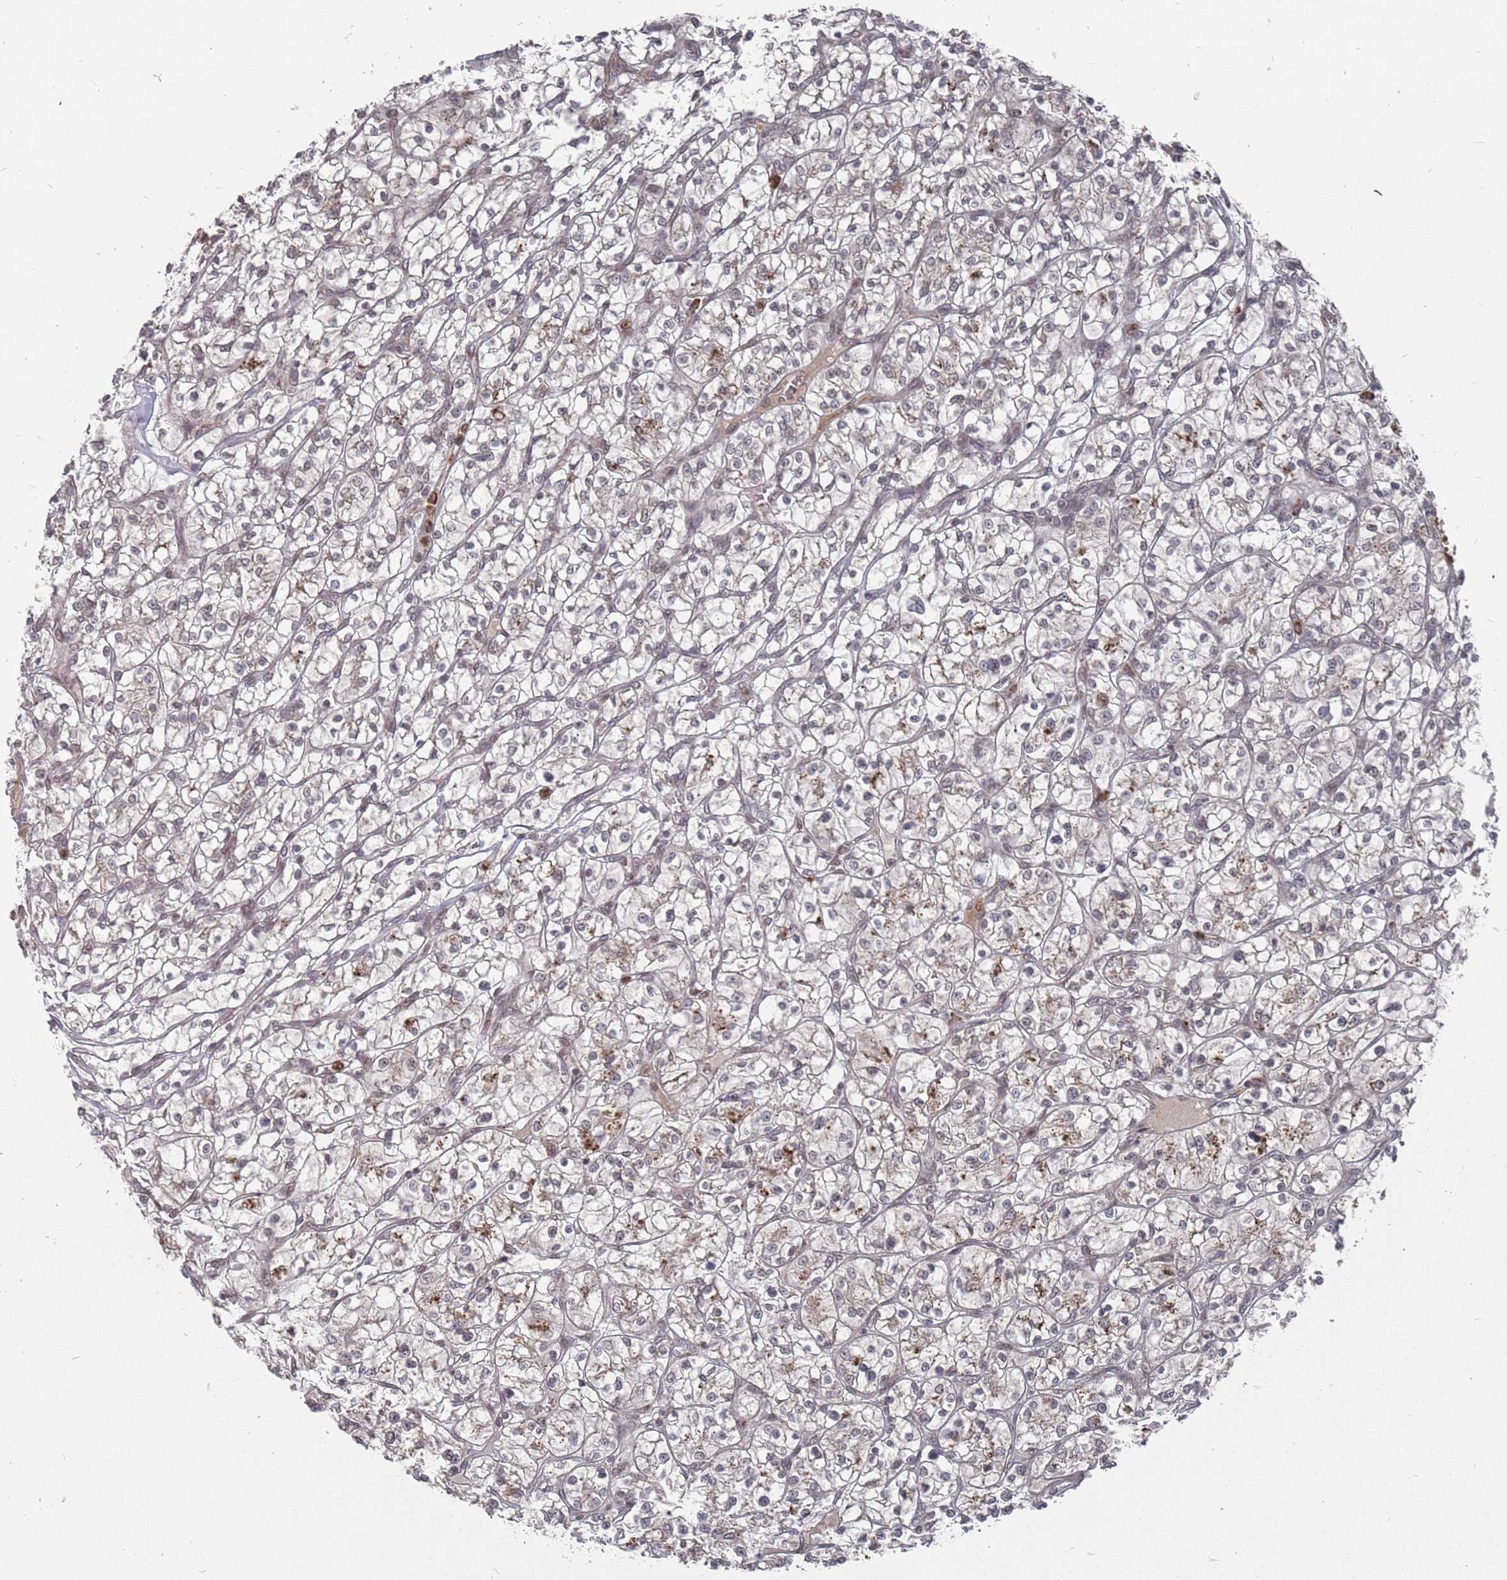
{"staining": {"intensity": "negative", "quantity": "none", "location": "none"}, "tissue": "renal cancer", "cell_type": "Tumor cells", "image_type": "cancer", "snomed": [{"axis": "morphology", "description": "Adenocarcinoma, NOS"}, {"axis": "topography", "description": "Kidney"}], "caption": "Image shows no protein expression in tumor cells of renal cancer (adenocarcinoma) tissue. Brightfield microscopy of IHC stained with DAB (brown) and hematoxylin (blue), captured at high magnification.", "gene": "FMO4", "patient": {"sex": "female", "age": 64}}